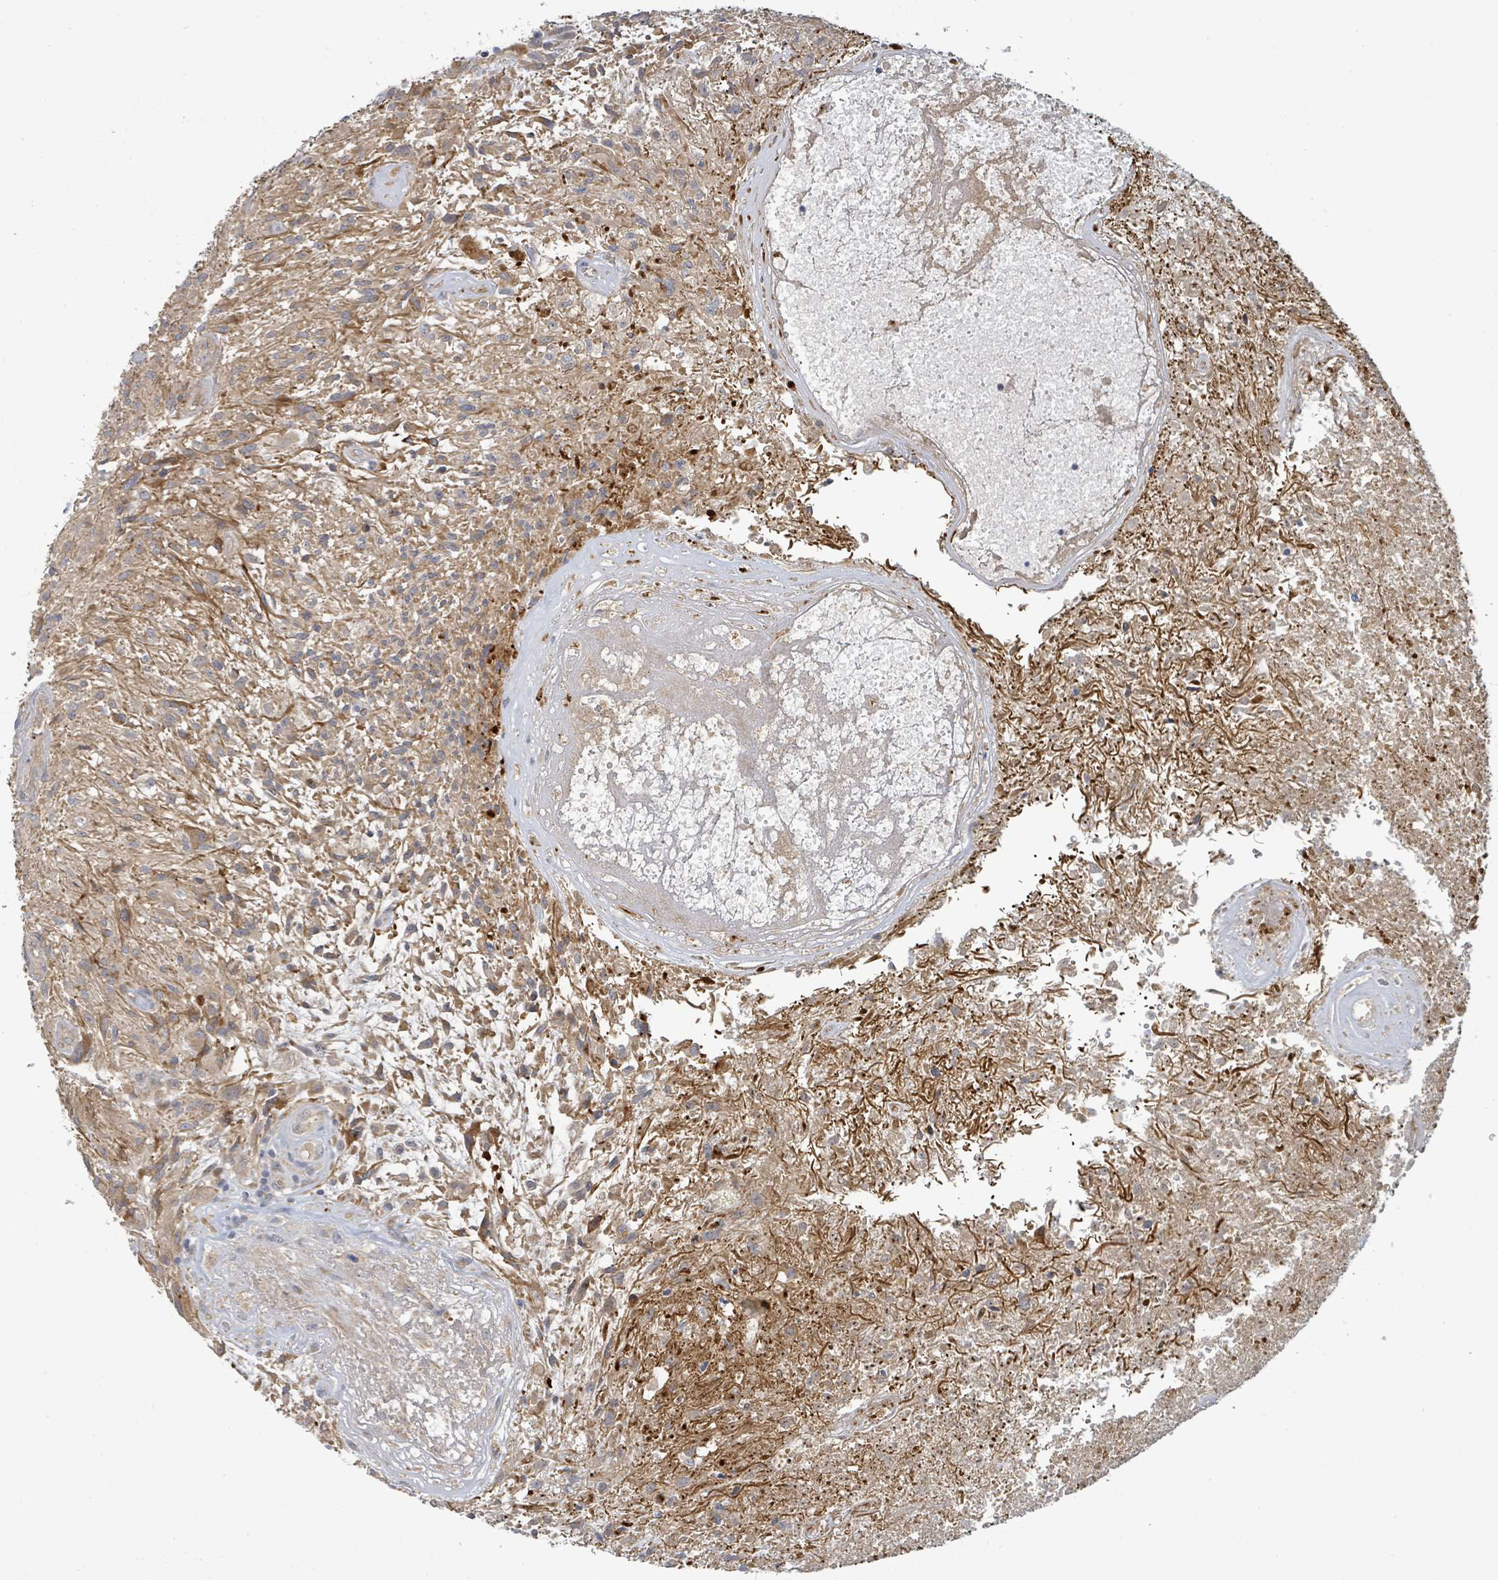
{"staining": {"intensity": "weak", "quantity": "<25%", "location": "cytoplasmic/membranous"}, "tissue": "glioma", "cell_type": "Tumor cells", "image_type": "cancer", "snomed": [{"axis": "morphology", "description": "Glioma, malignant, High grade"}, {"axis": "topography", "description": "Brain"}], "caption": "Human glioma stained for a protein using immunohistochemistry displays no expression in tumor cells.", "gene": "STARD4", "patient": {"sex": "male", "age": 56}}